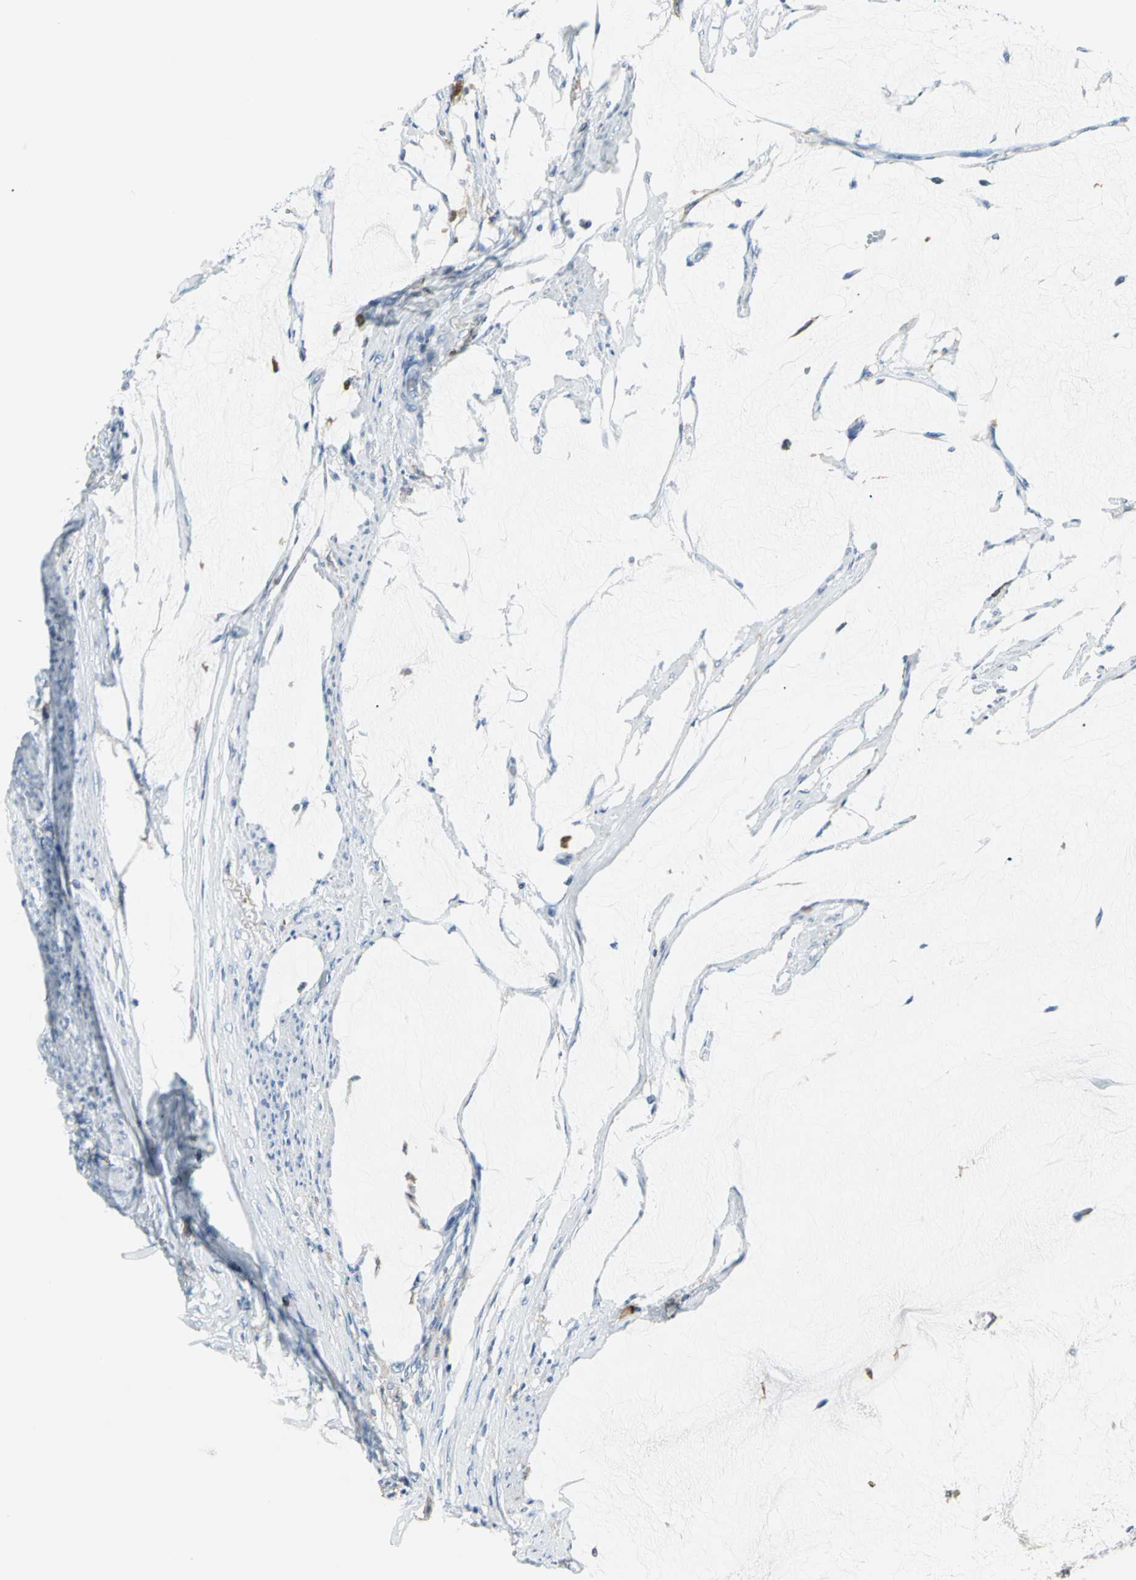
{"staining": {"intensity": "weak", "quantity": "<25%", "location": "cytoplasmic/membranous"}, "tissue": "colorectal cancer", "cell_type": "Tumor cells", "image_type": "cancer", "snomed": [{"axis": "morphology", "description": "Normal tissue, NOS"}, {"axis": "morphology", "description": "Adenocarcinoma, NOS"}, {"axis": "topography", "description": "Rectum"}, {"axis": "topography", "description": "Peripheral nerve tissue"}], "caption": "The image displays no staining of tumor cells in adenocarcinoma (colorectal). (DAB (3,3'-diaminobenzidine) immunohistochemistry with hematoxylin counter stain).", "gene": "IQGAP2", "patient": {"sex": "female", "age": 77}}